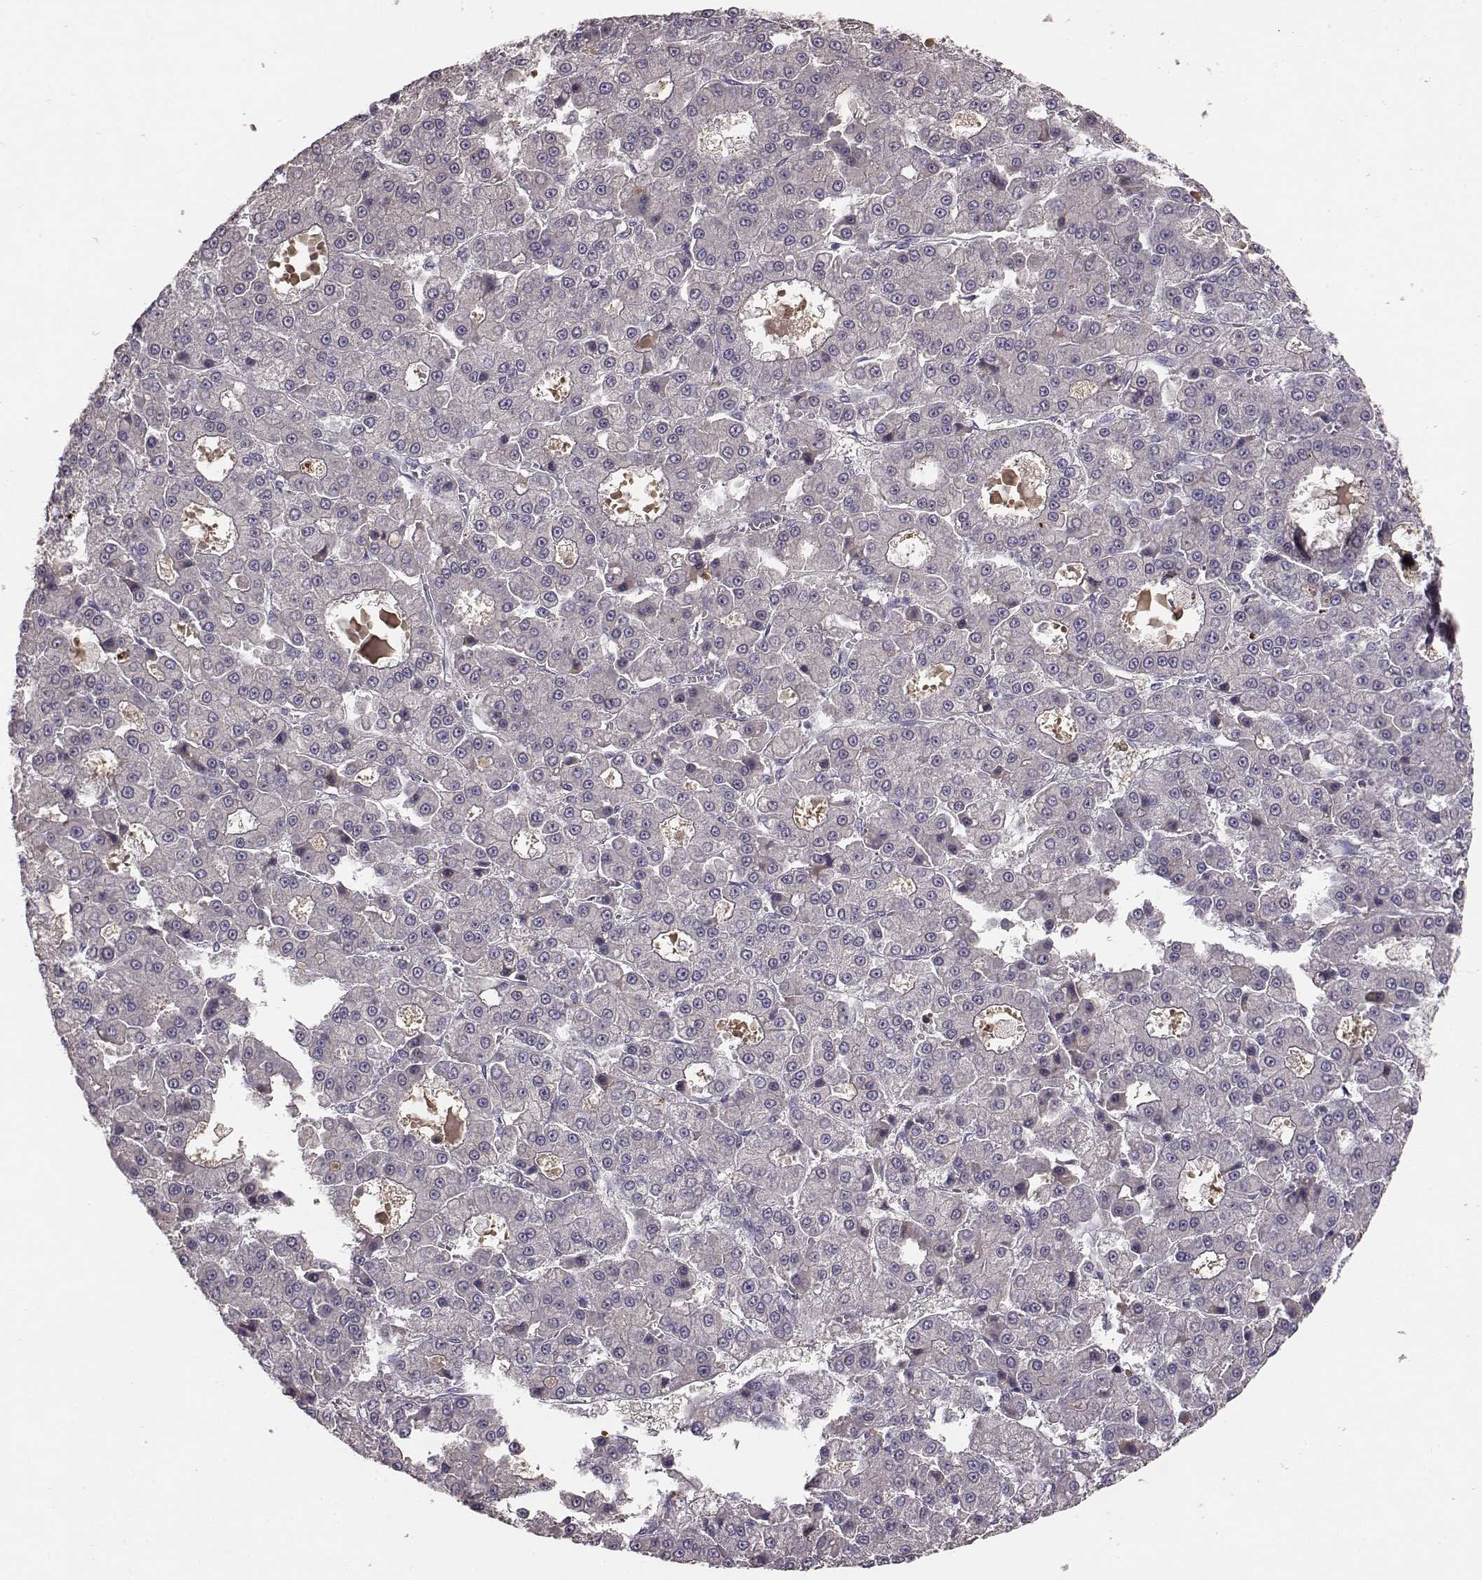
{"staining": {"intensity": "negative", "quantity": "none", "location": "none"}, "tissue": "liver cancer", "cell_type": "Tumor cells", "image_type": "cancer", "snomed": [{"axis": "morphology", "description": "Carcinoma, Hepatocellular, NOS"}, {"axis": "topography", "description": "Liver"}], "caption": "Immunohistochemistry (IHC) photomicrograph of neoplastic tissue: human liver cancer (hepatocellular carcinoma) stained with DAB exhibits no significant protein positivity in tumor cells.", "gene": "YJEFN3", "patient": {"sex": "male", "age": 70}}